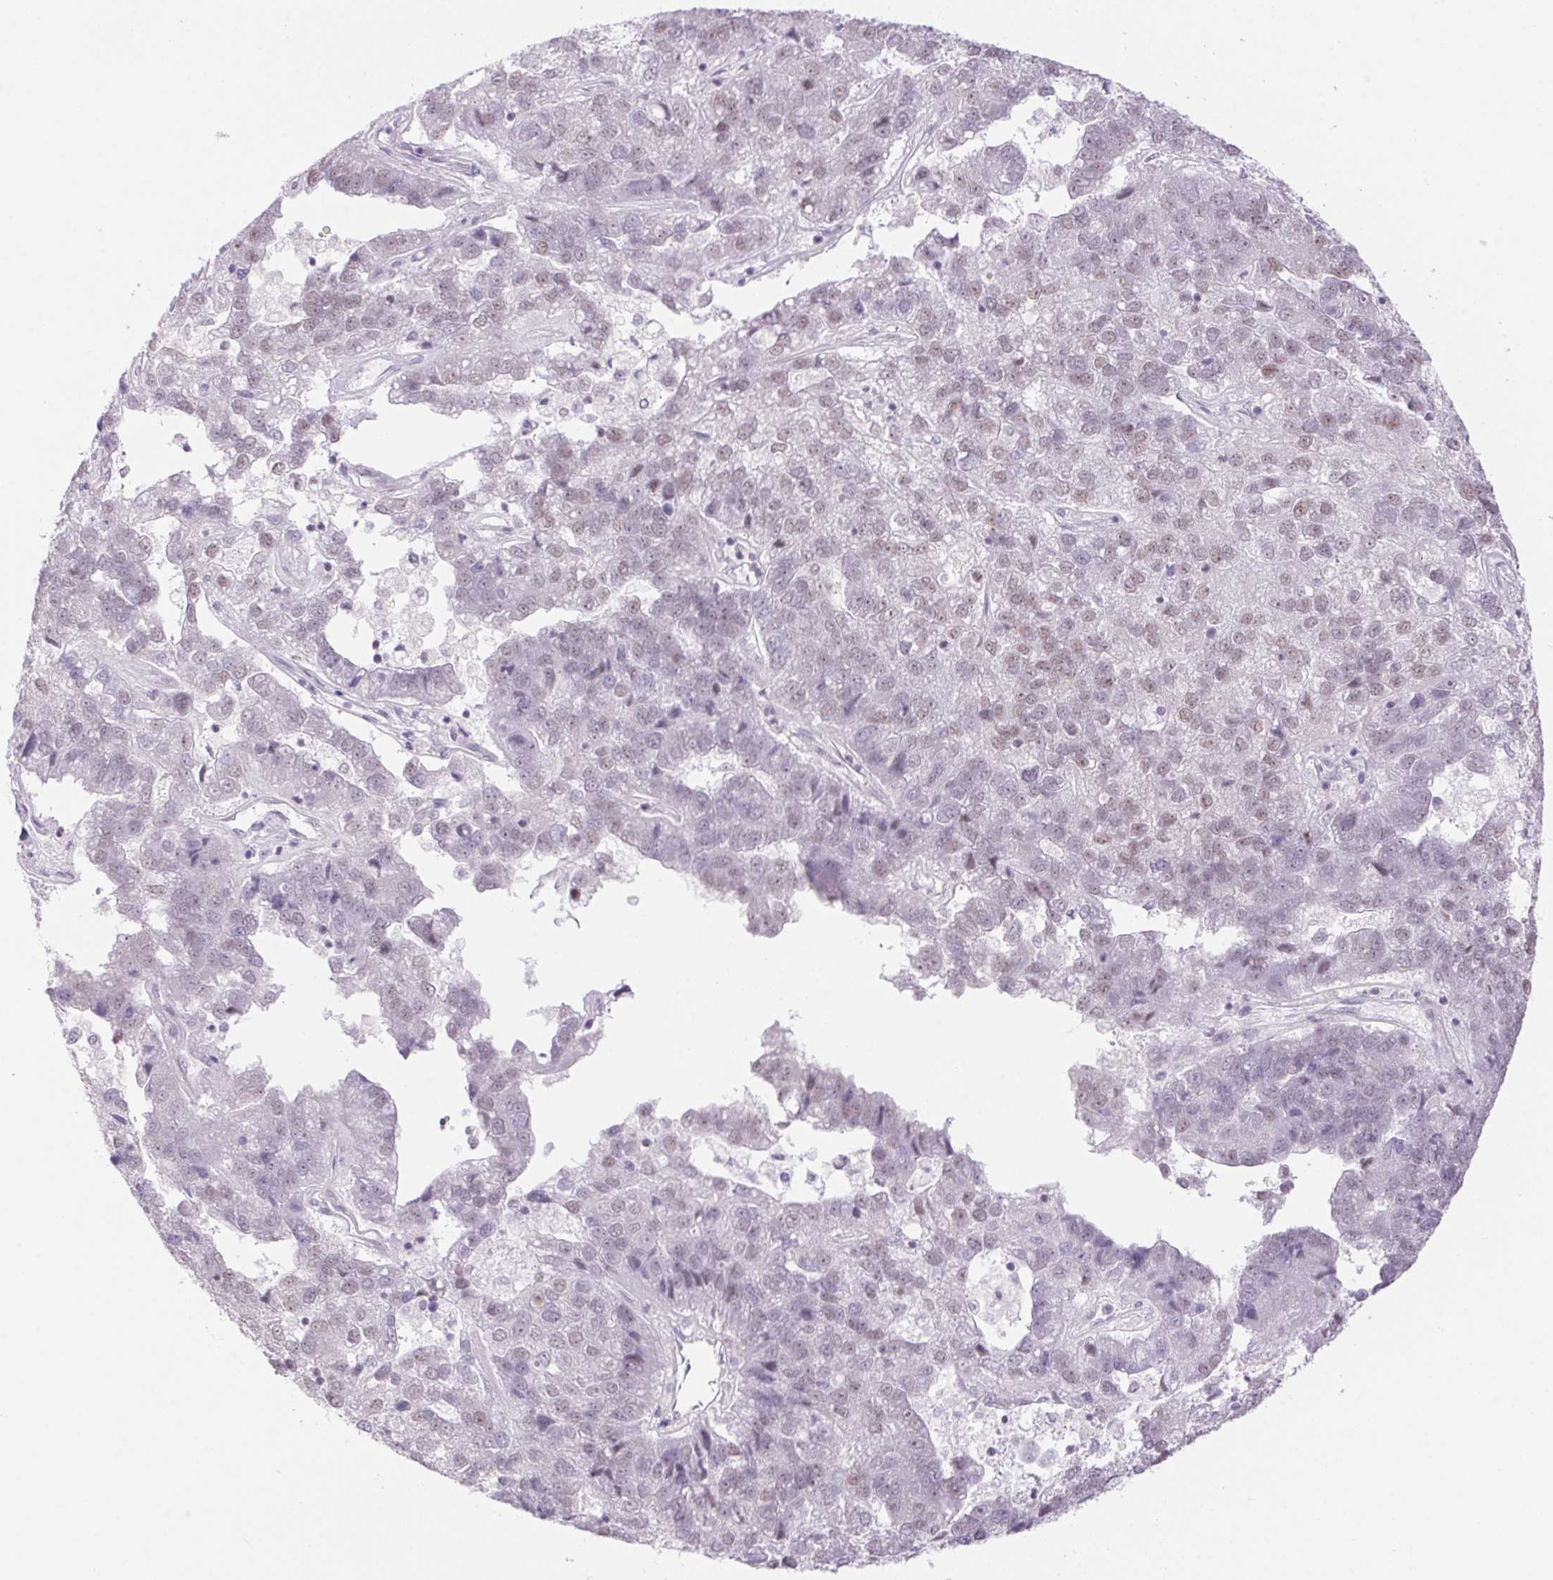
{"staining": {"intensity": "weak", "quantity": "25%-75%", "location": "nuclear"}, "tissue": "pancreatic cancer", "cell_type": "Tumor cells", "image_type": "cancer", "snomed": [{"axis": "morphology", "description": "Adenocarcinoma, NOS"}, {"axis": "topography", "description": "Pancreas"}], "caption": "The photomicrograph demonstrates staining of pancreatic cancer, revealing weak nuclear protein expression (brown color) within tumor cells.", "gene": "DDX17", "patient": {"sex": "female", "age": 61}}